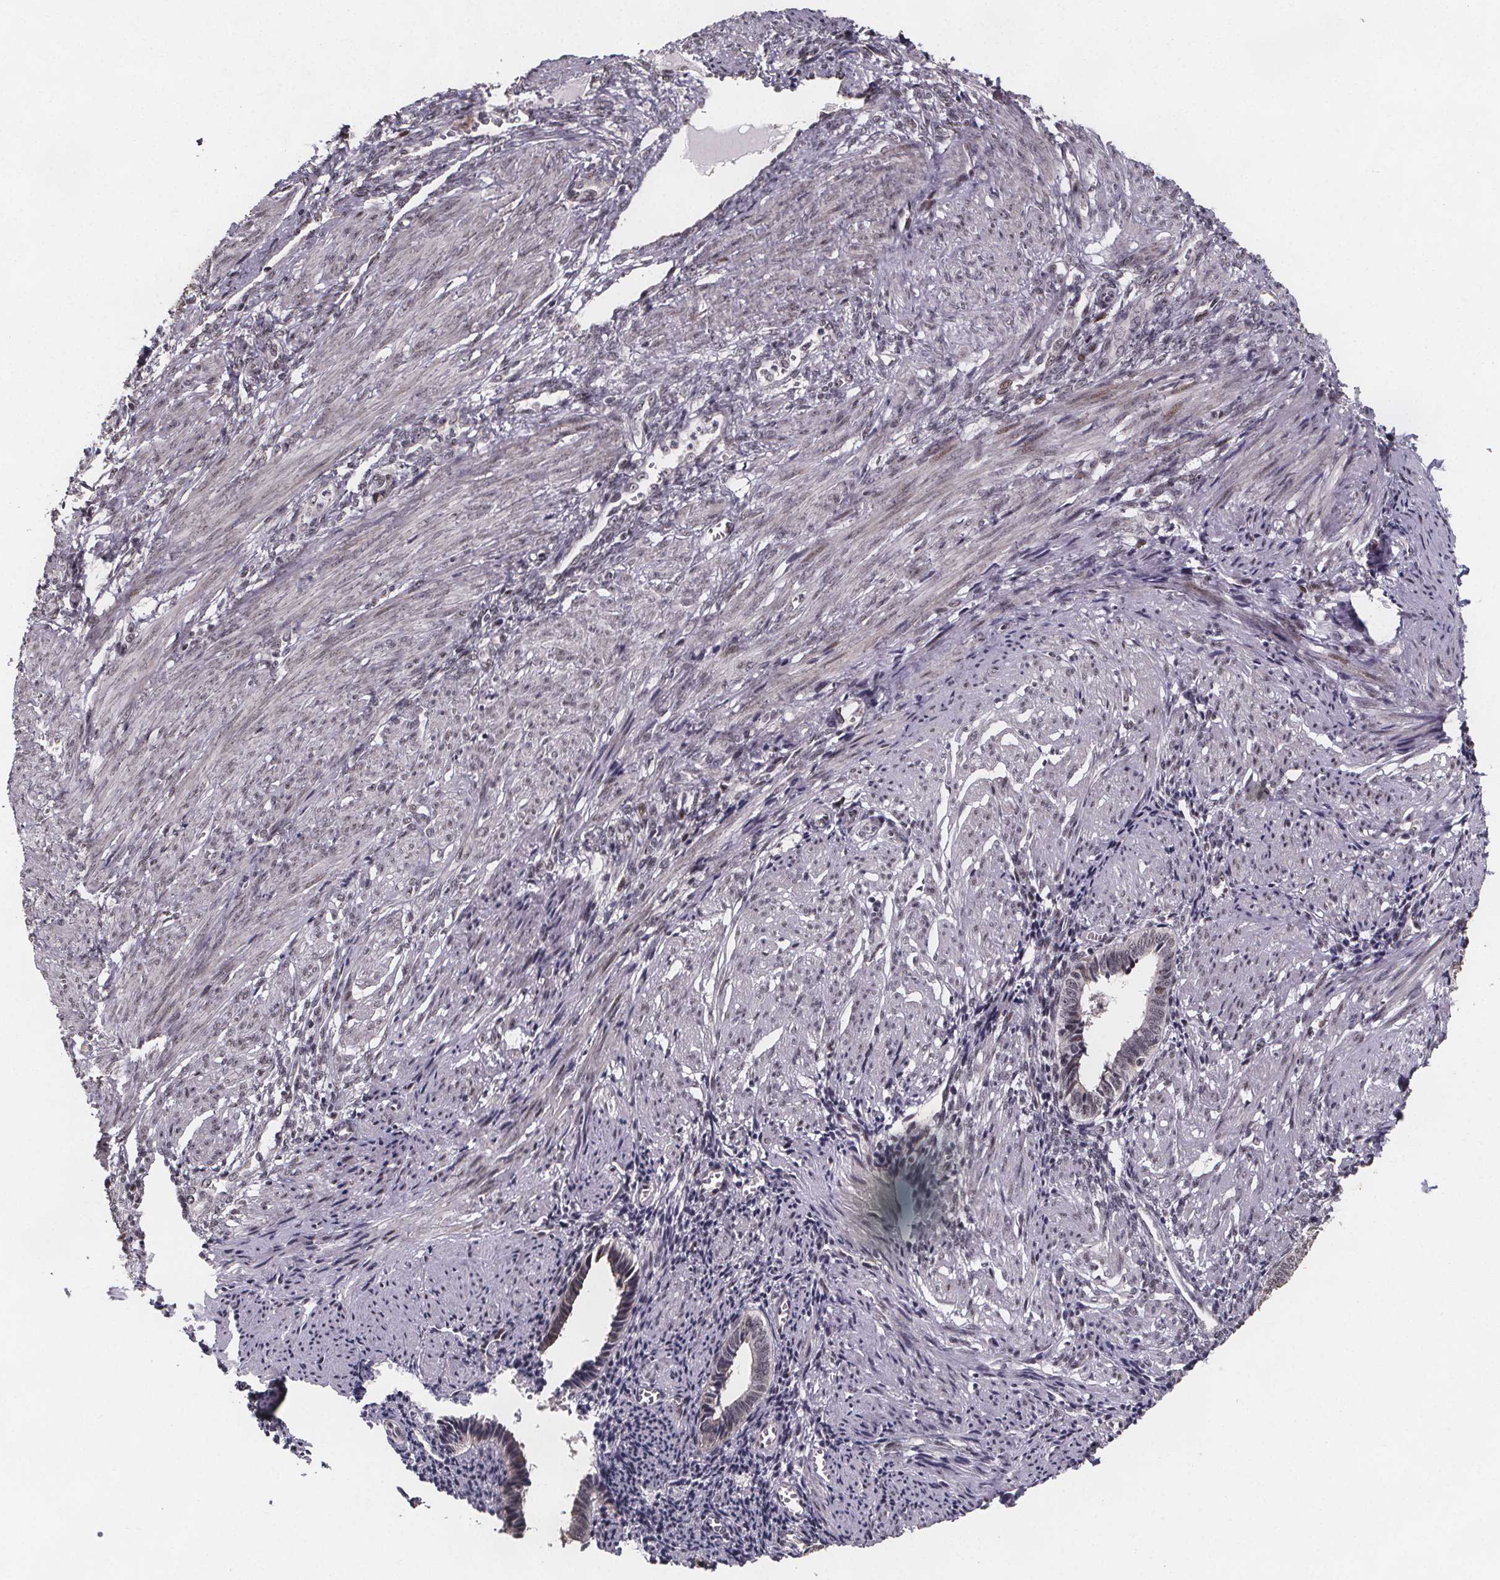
{"staining": {"intensity": "negative", "quantity": "none", "location": "none"}, "tissue": "endometrium", "cell_type": "Cells in endometrial stroma", "image_type": "normal", "snomed": [{"axis": "morphology", "description": "Normal tissue, NOS"}, {"axis": "topography", "description": "Endometrium"}], "caption": "This image is of normal endometrium stained with immunohistochemistry to label a protein in brown with the nuclei are counter-stained blue. There is no expression in cells in endometrial stroma.", "gene": "U2SURP", "patient": {"sex": "female", "age": 42}}